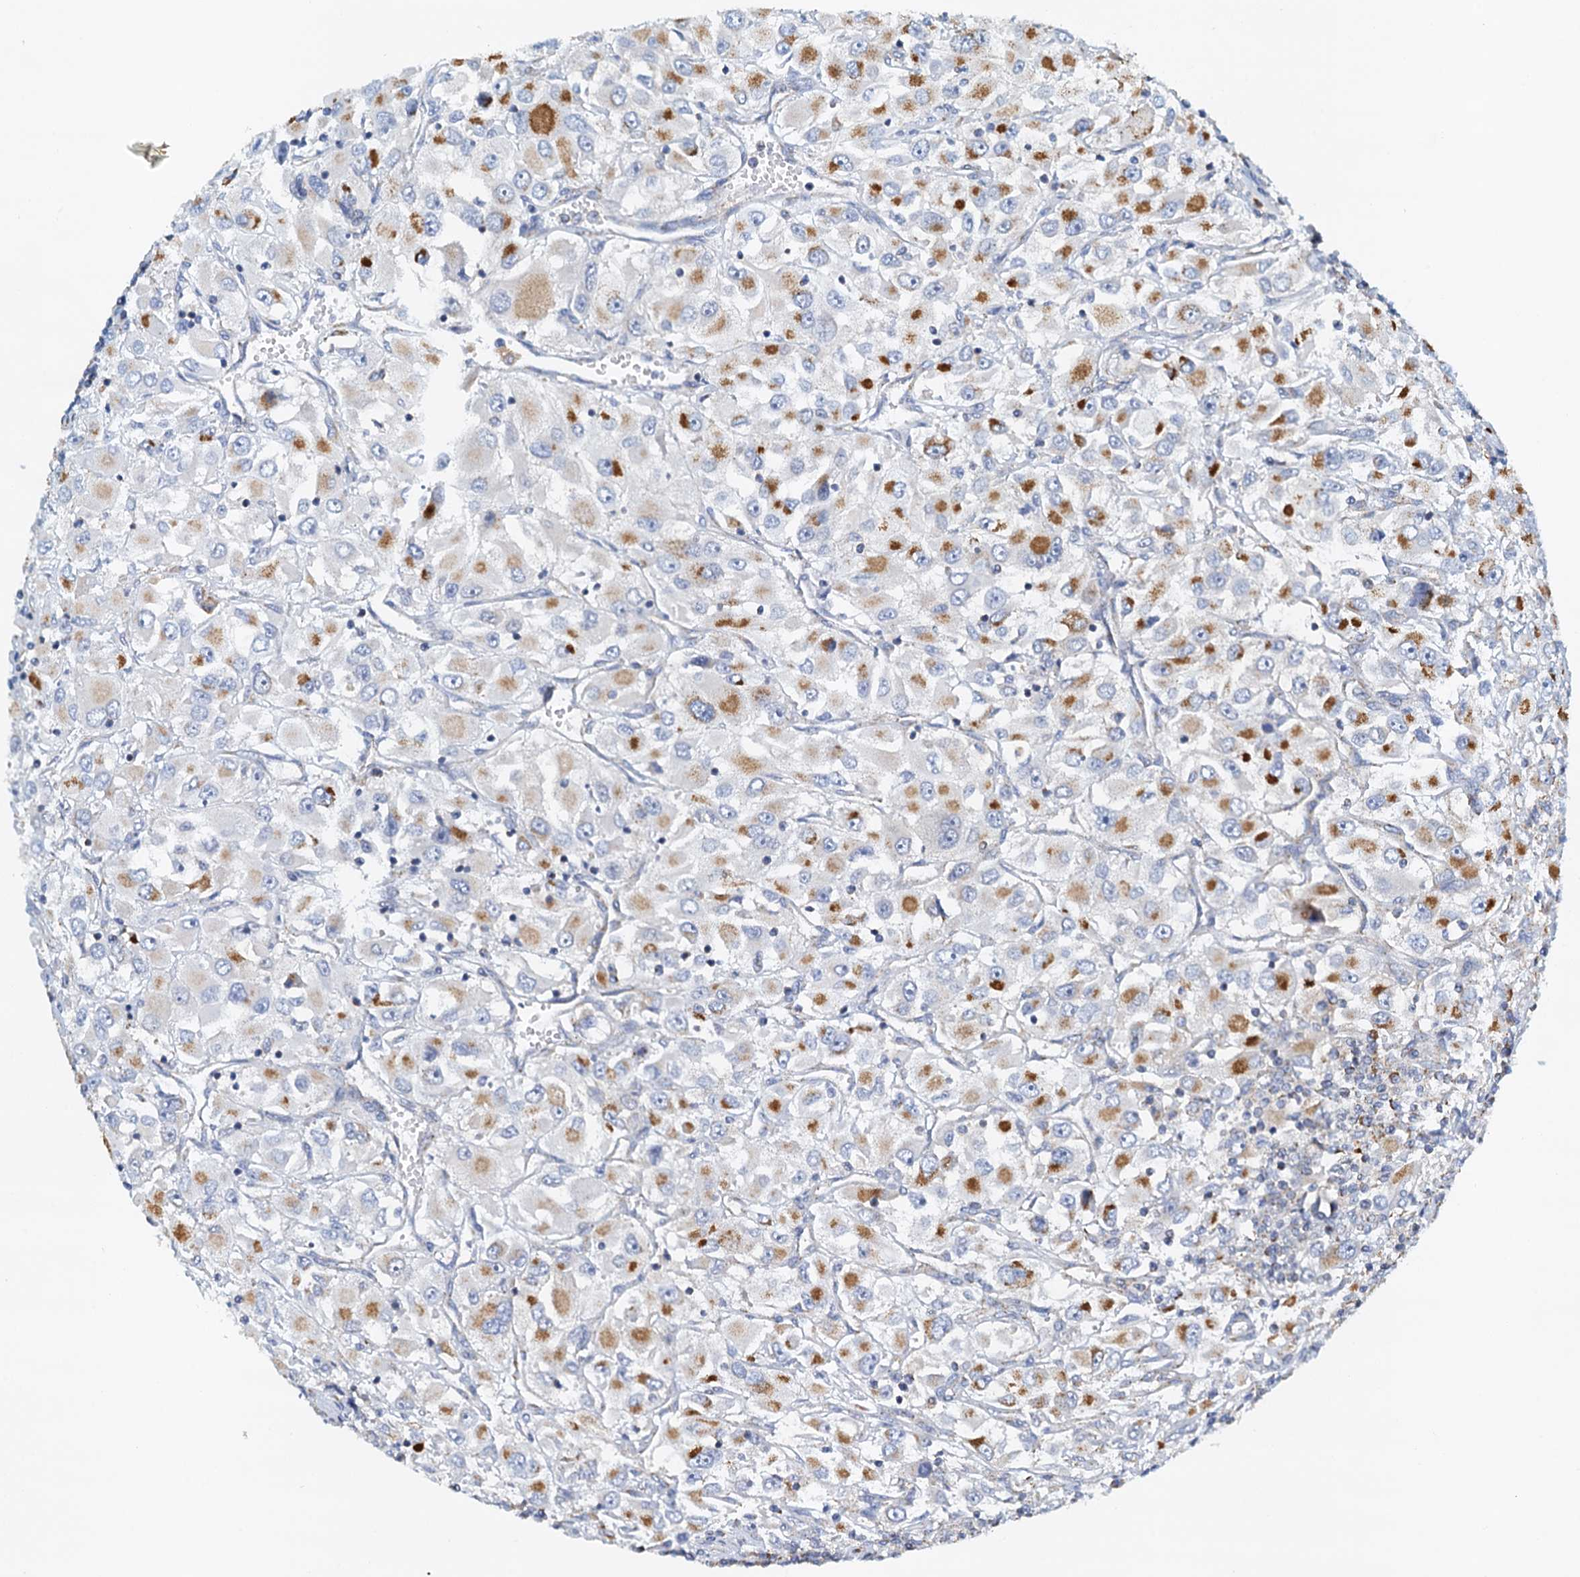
{"staining": {"intensity": "moderate", "quantity": "25%-75%", "location": "cytoplasmic/membranous"}, "tissue": "renal cancer", "cell_type": "Tumor cells", "image_type": "cancer", "snomed": [{"axis": "morphology", "description": "Adenocarcinoma, NOS"}, {"axis": "topography", "description": "Kidney"}], "caption": "Brown immunohistochemical staining in human renal cancer exhibits moderate cytoplasmic/membranous expression in approximately 25%-75% of tumor cells.", "gene": "POC1A", "patient": {"sex": "female", "age": 52}}